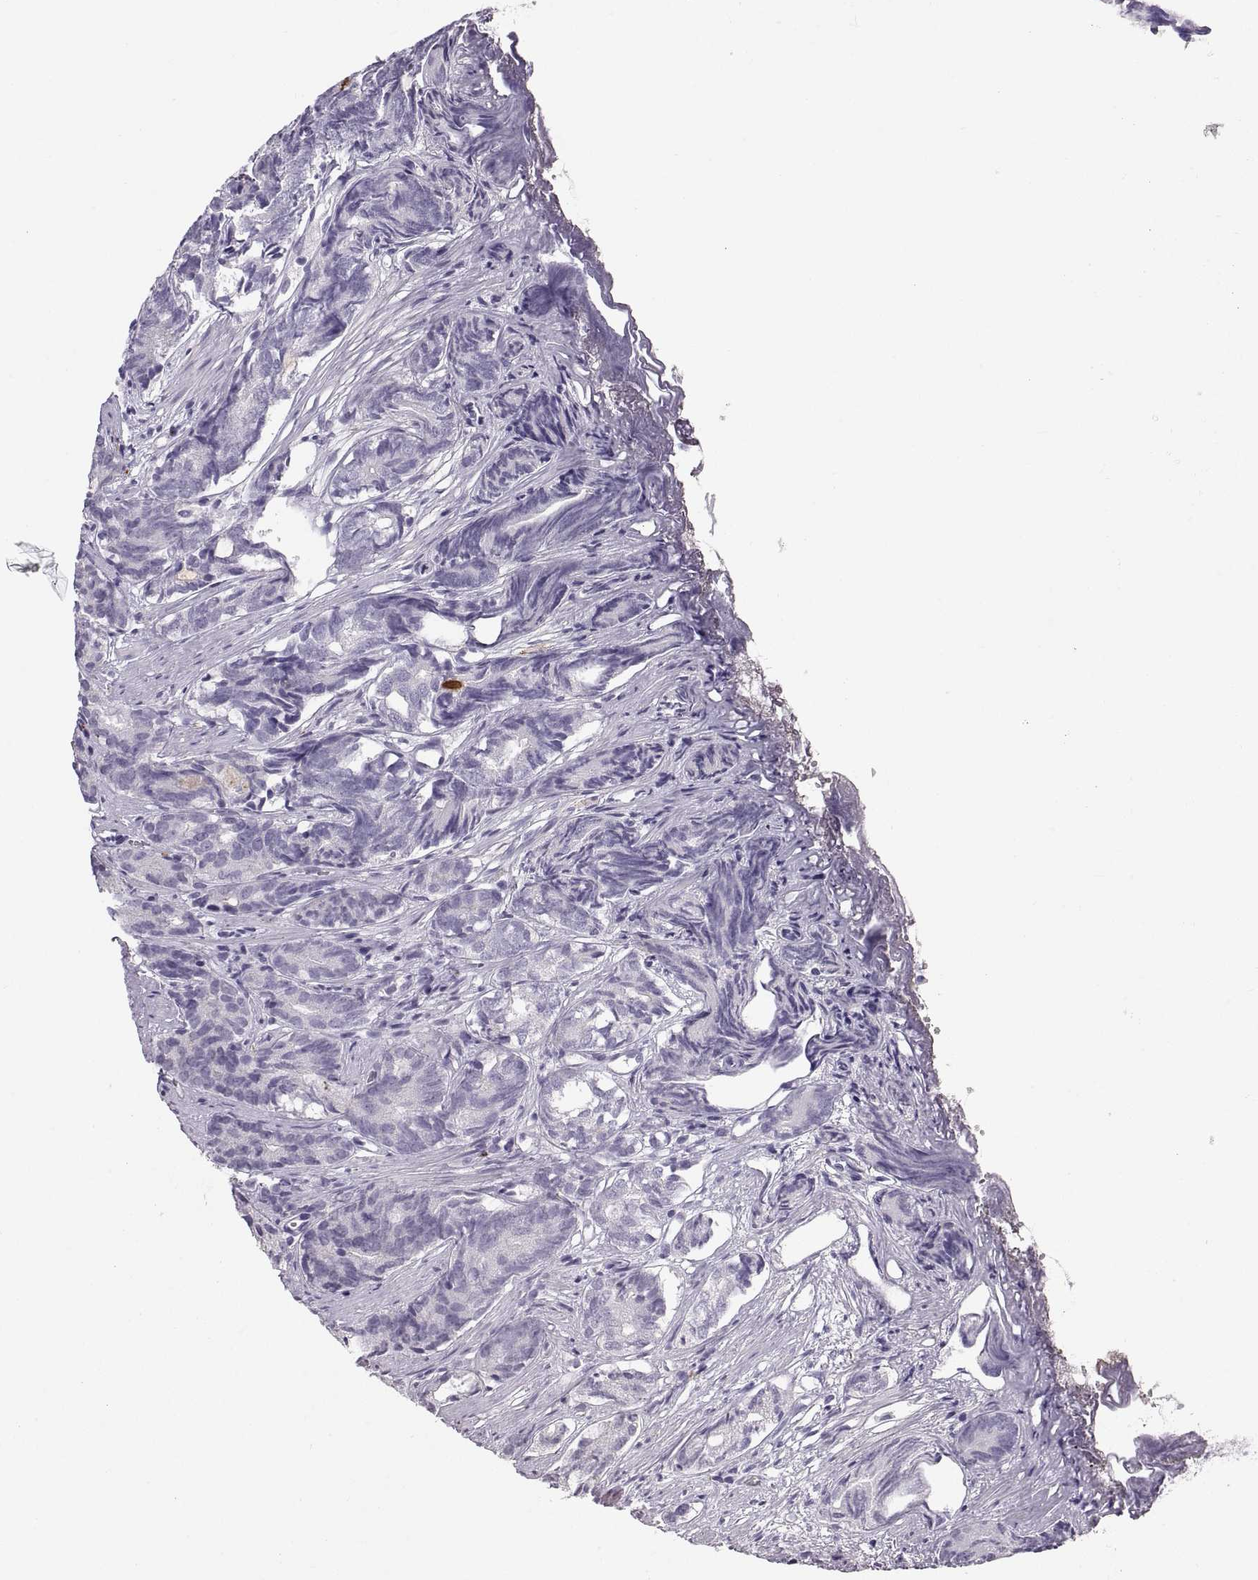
{"staining": {"intensity": "negative", "quantity": "none", "location": "none"}, "tissue": "prostate cancer", "cell_type": "Tumor cells", "image_type": "cancer", "snomed": [{"axis": "morphology", "description": "Adenocarcinoma, High grade"}, {"axis": "topography", "description": "Prostate"}], "caption": "This is an IHC photomicrograph of prostate cancer (high-grade adenocarcinoma). There is no staining in tumor cells.", "gene": "QRICH2", "patient": {"sex": "male", "age": 84}}